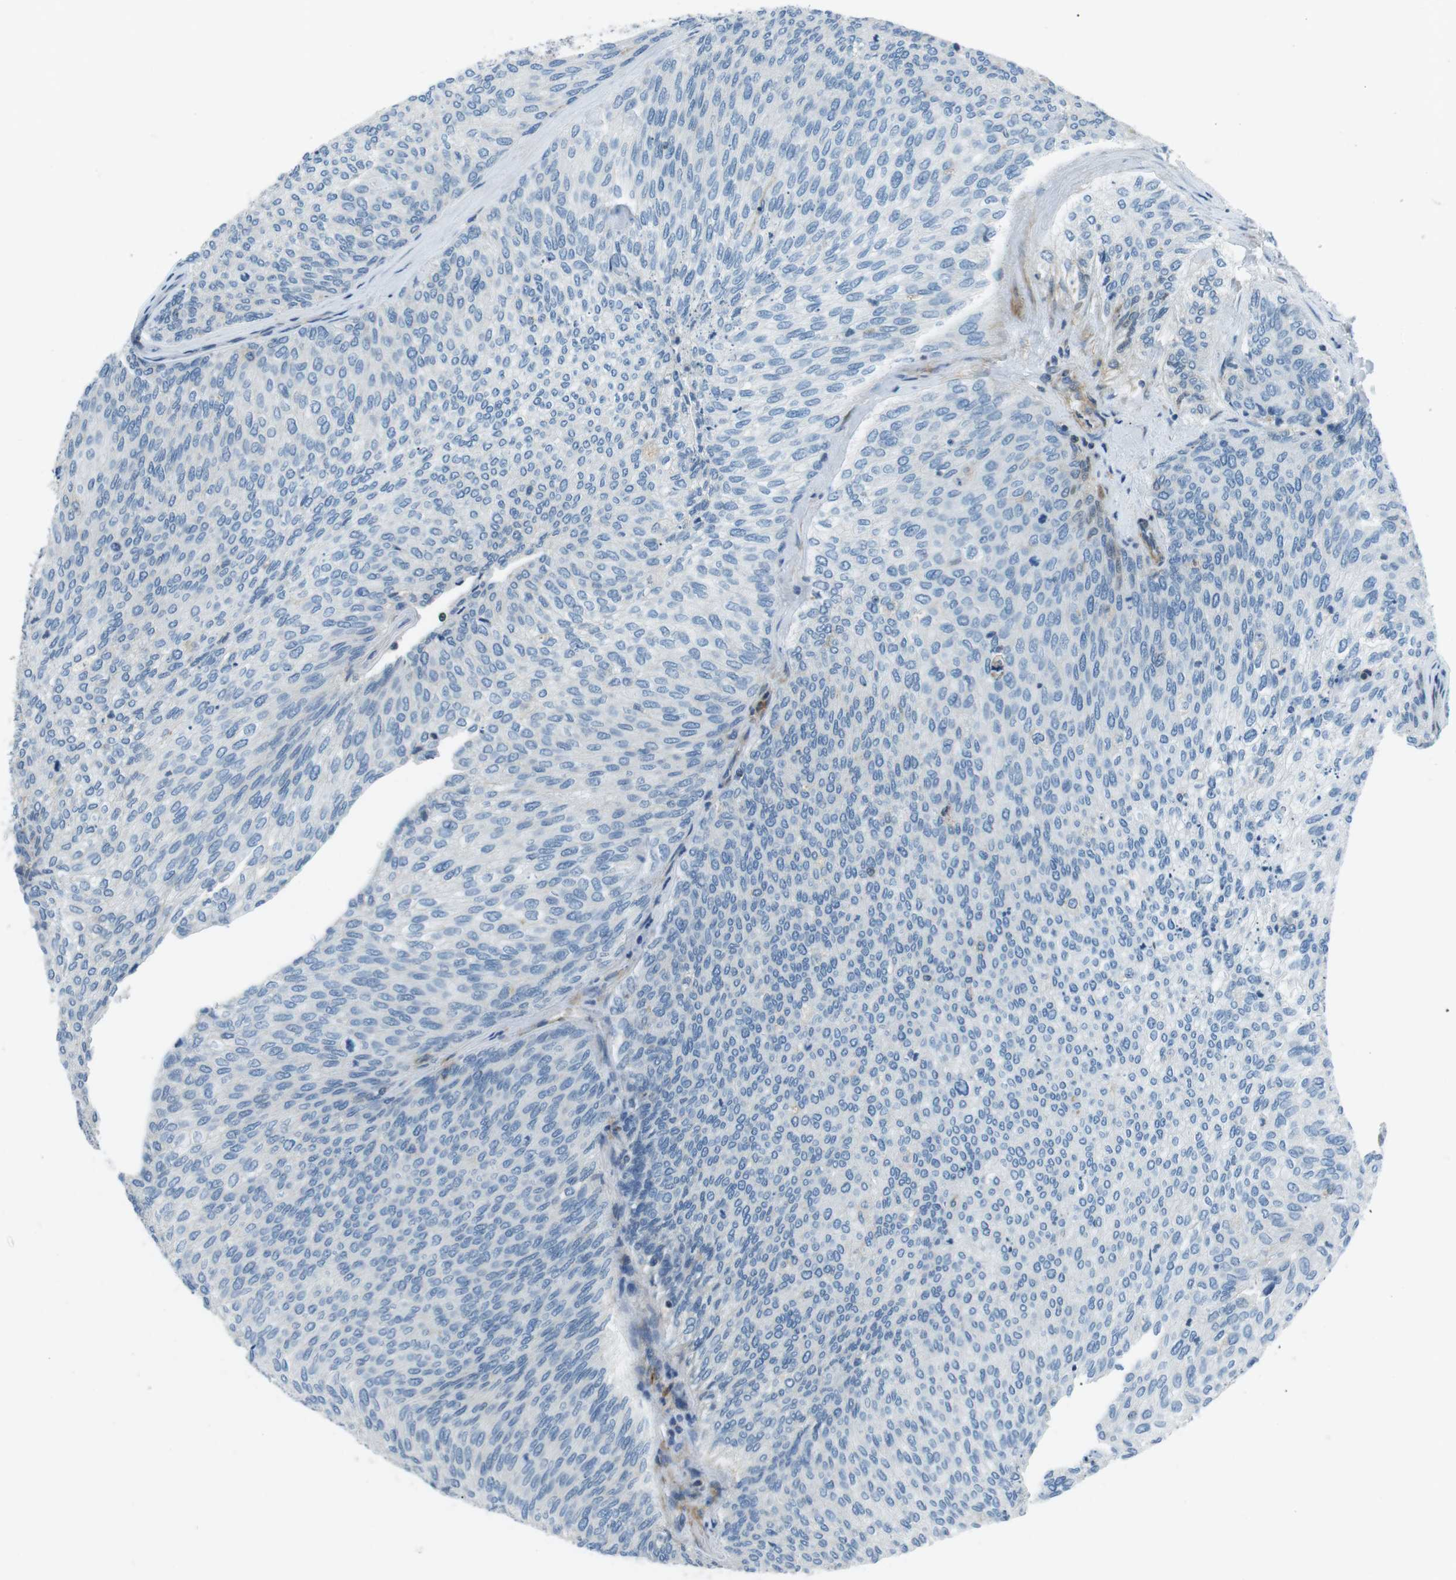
{"staining": {"intensity": "negative", "quantity": "none", "location": "none"}, "tissue": "urothelial cancer", "cell_type": "Tumor cells", "image_type": "cancer", "snomed": [{"axis": "morphology", "description": "Urothelial carcinoma, Low grade"}, {"axis": "topography", "description": "Urinary bladder"}], "caption": "This is an IHC micrograph of human low-grade urothelial carcinoma. There is no expression in tumor cells.", "gene": "ARVCF", "patient": {"sex": "female", "age": 79}}